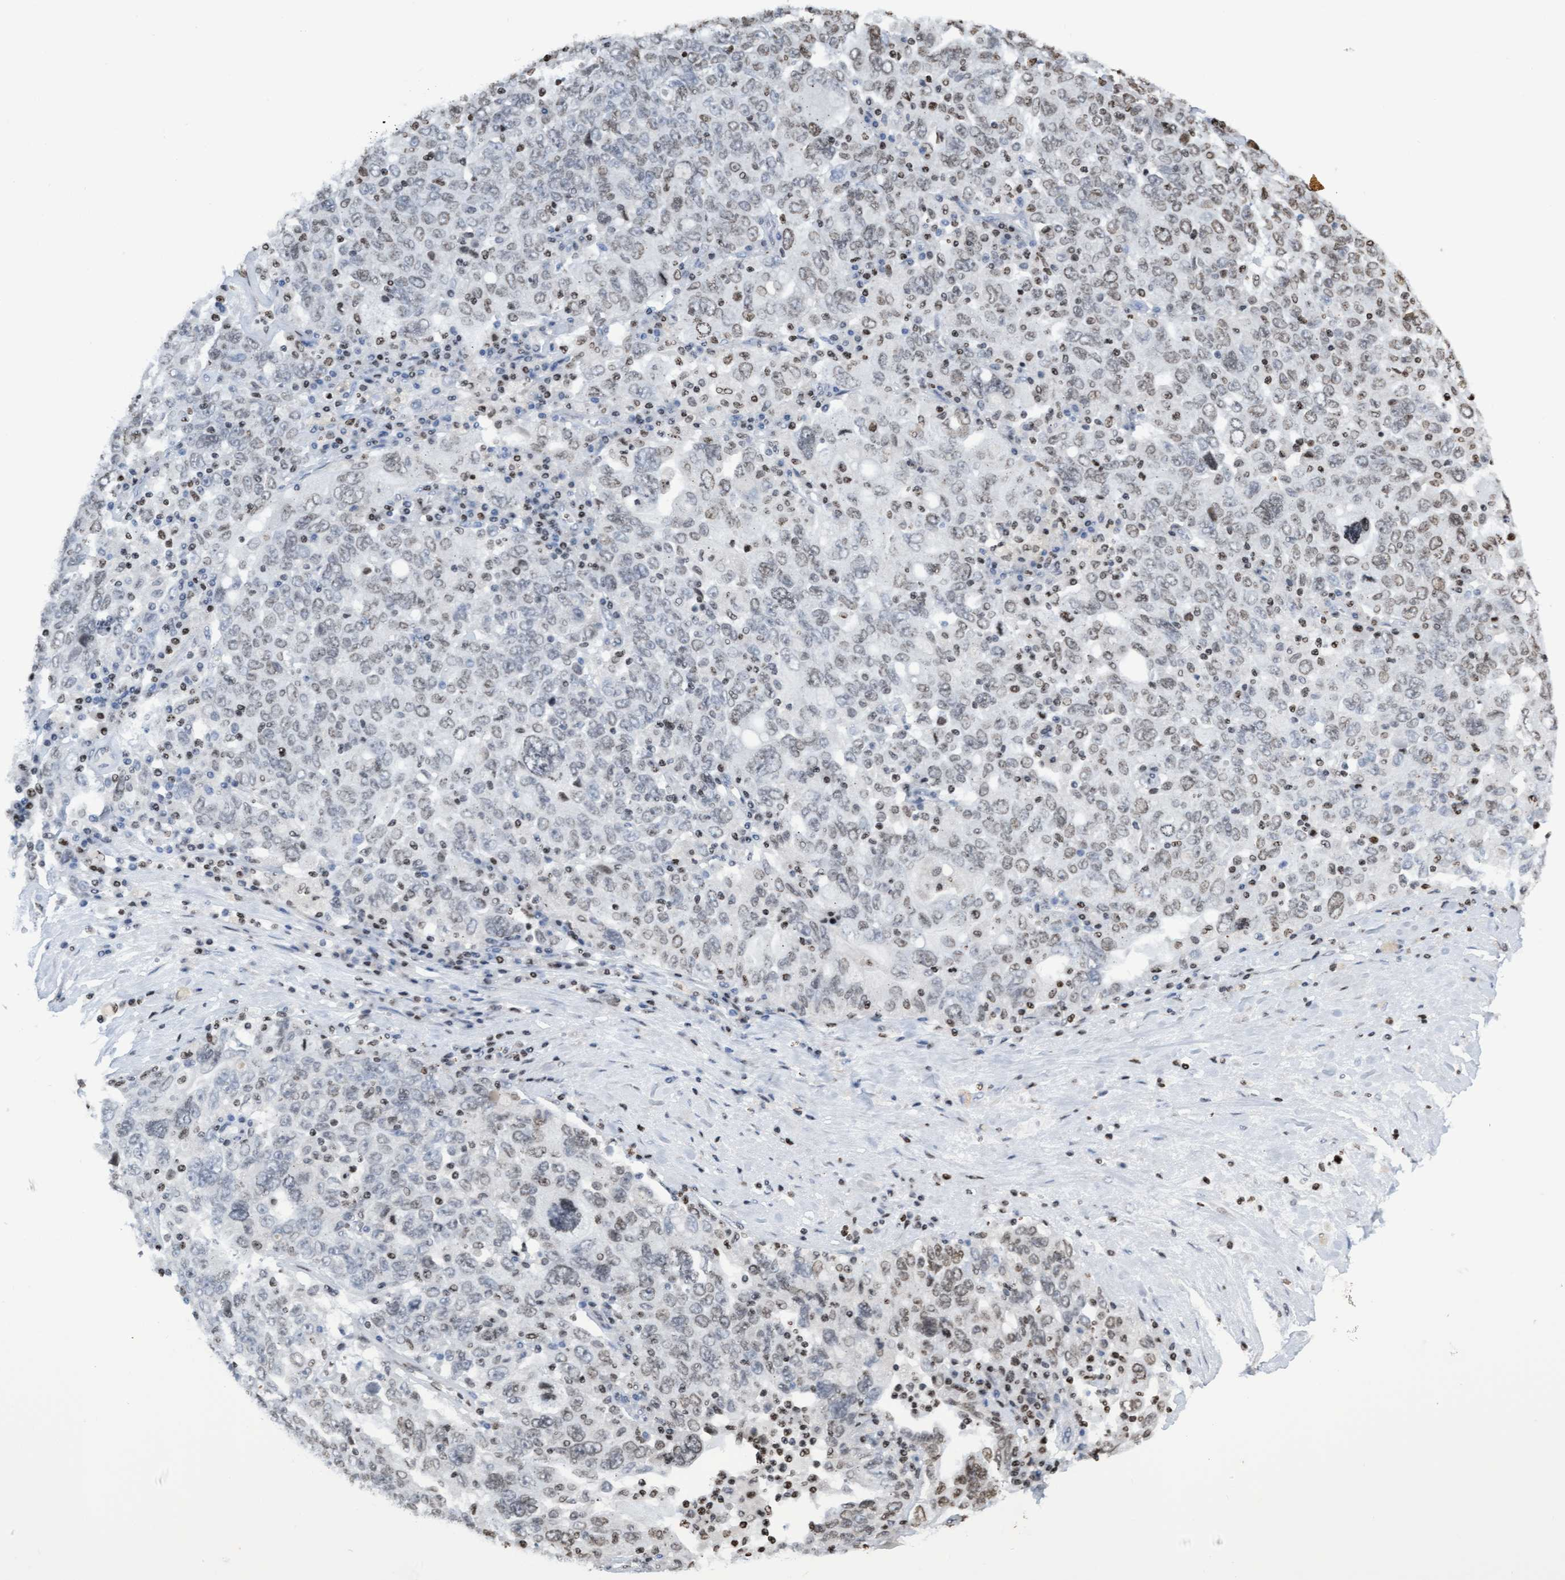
{"staining": {"intensity": "weak", "quantity": "25%-75%", "location": "nuclear"}, "tissue": "ovarian cancer", "cell_type": "Tumor cells", "image_type": "cancer", "snomed": [{"axis": "morphology", "description": "Carcinoma, endometroid"}, {"axis": "topography", "description": "Ovary"}], "caption": "Weak nuclear positivity is identified in approximately 25%-75% of tumor cells in endometroid carcinoma (ovarian). (Brightfield microscopy of DAB IHC at high magnification).", "gene": "CBX2", "patient": {"sex": "female", "age": 62}}